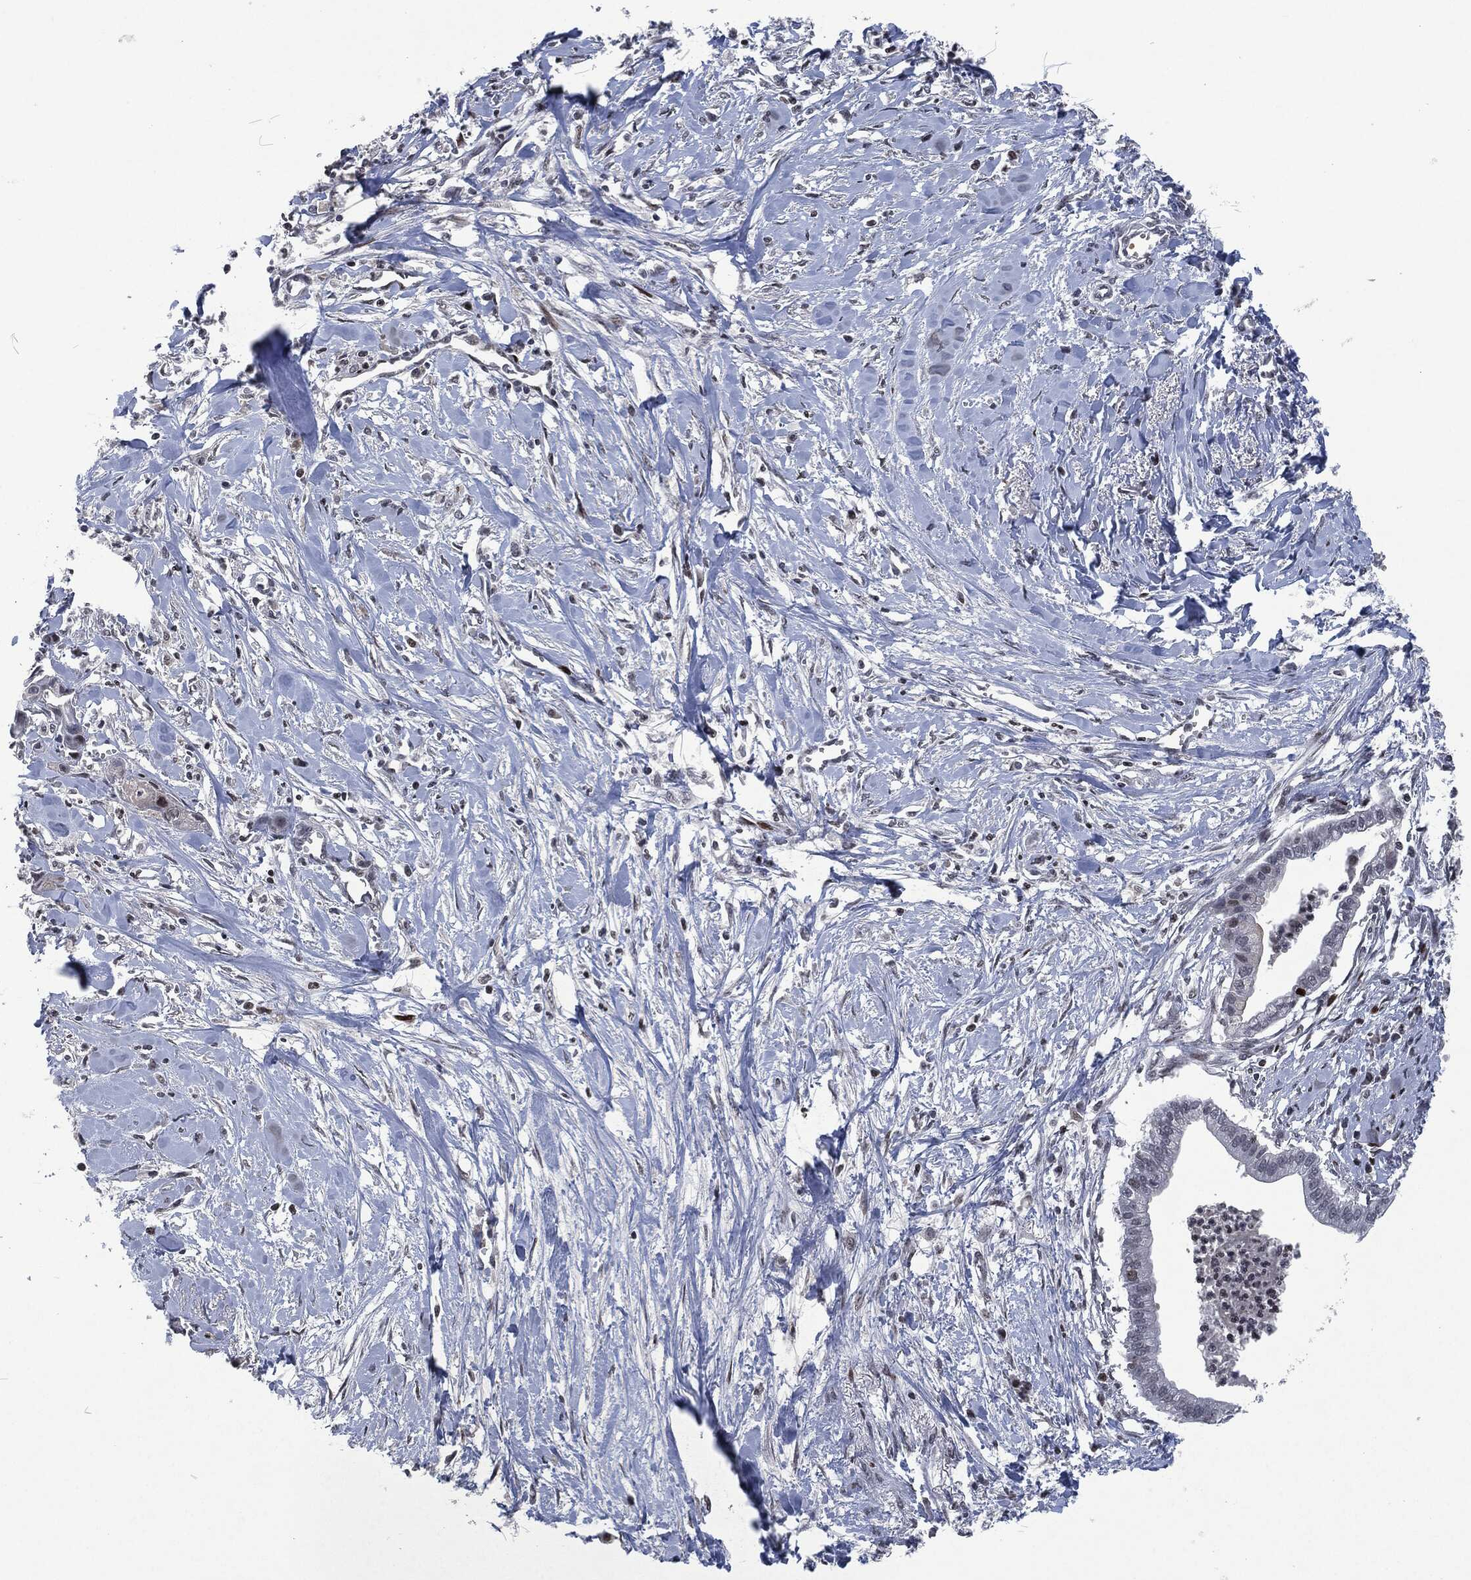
{"staining": {"intensity": "negative", "quantity": "none", "location": "none"}, "tissue": "pancreatic cancer", "cell_type": "Tumor cells", "image_type": "cancer", "snomed": [{"axis": "morphology", "description": "Normal tissue, NOS"}, {"axis": "morphology", "description": "Adenocarcinoma, NOS"}, {"axis": "topography", "description": "Pancreas"}], "caption": "An immunohistochemistry (IHC) histopathology image of pancreatic cancer (adenocarcinoma) is shown. There is no staining in tumor cells of pancreatic cancer (adenocarcinoma).", "gene": "EGFR", "patient": {"sex": "female", "age": 58}}